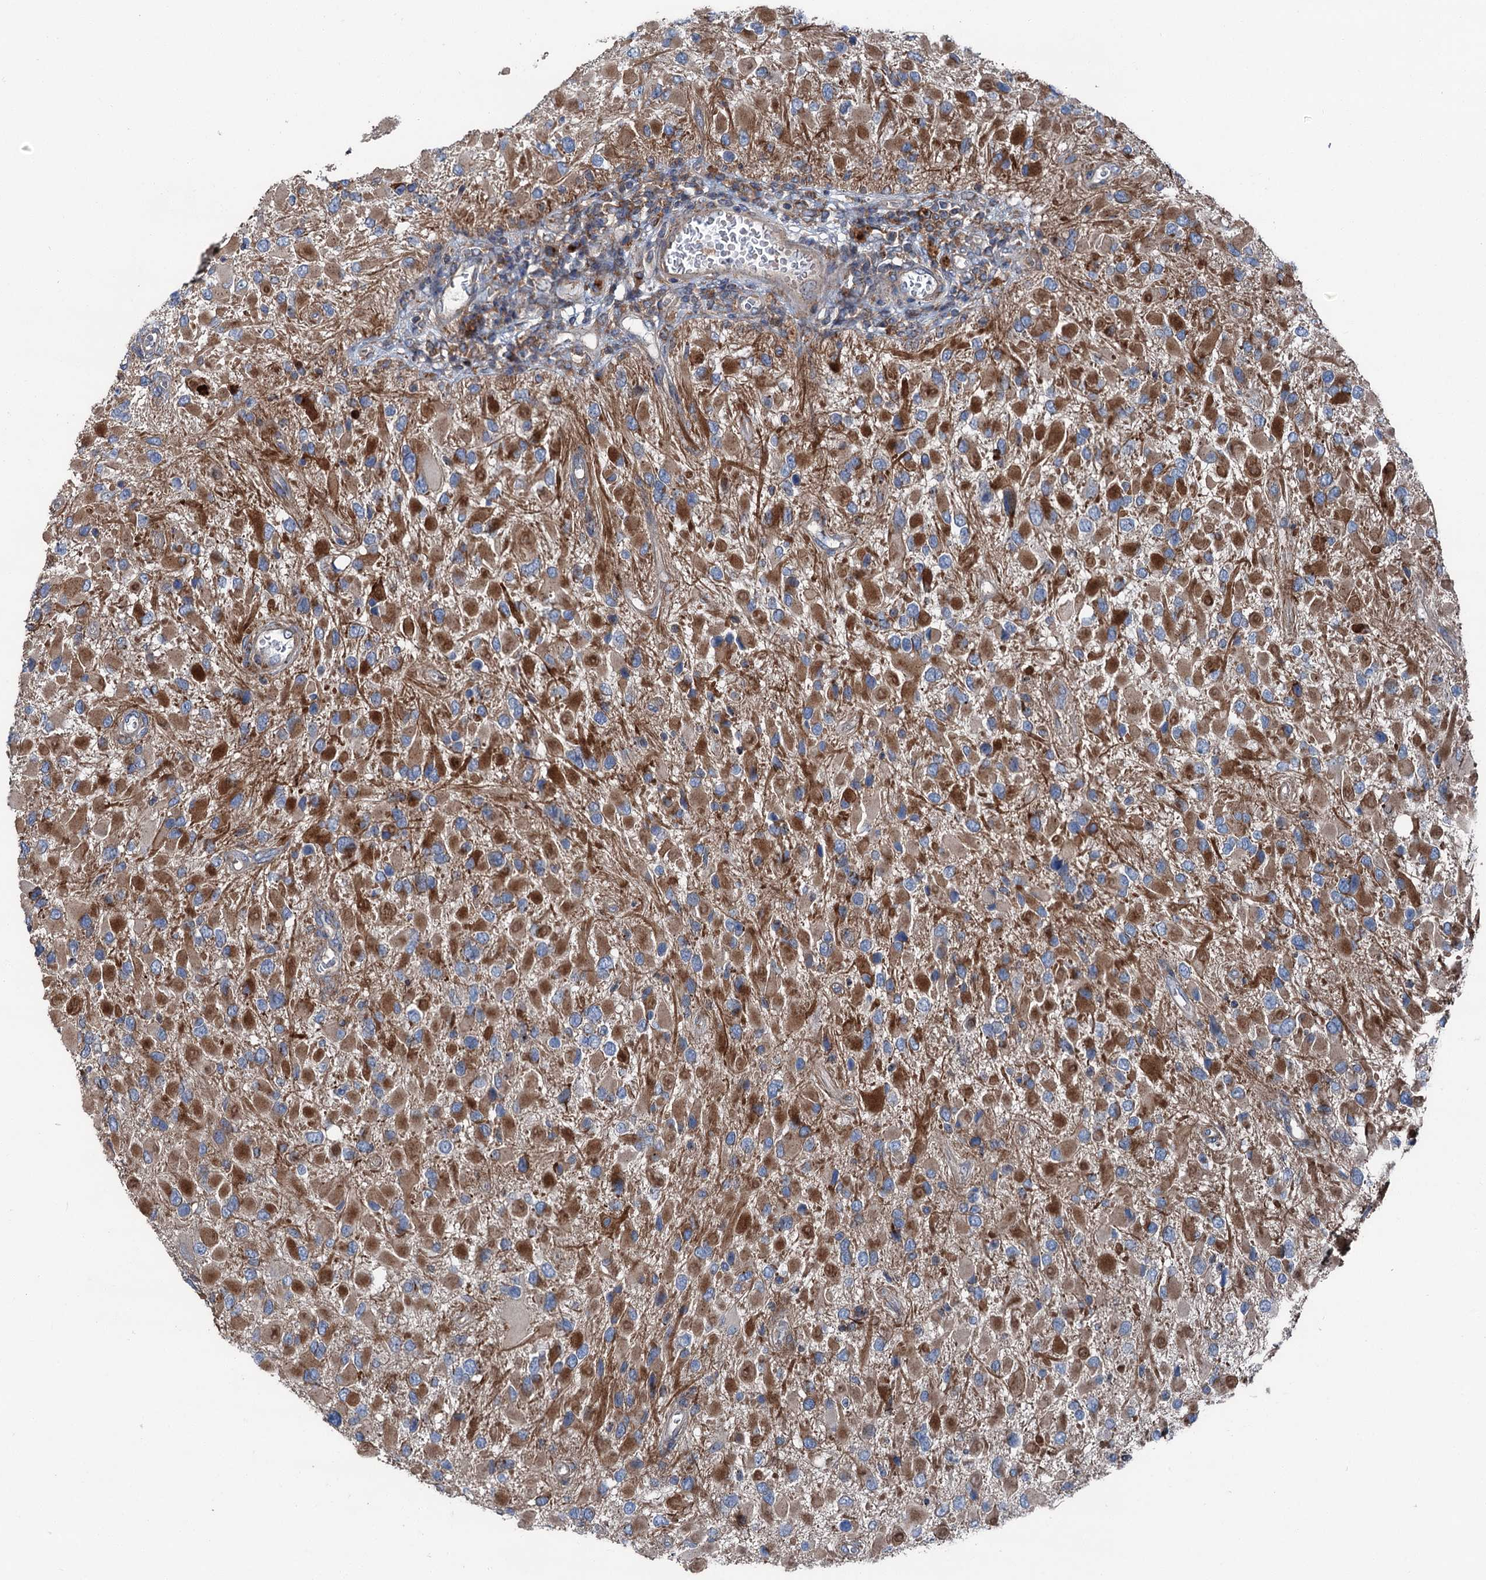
{"staining": {"intensity": "moderate", "quantity": "<25%", "location": "cytoplasmic/membranous"}, "tissue": "glioma", "cell_type": "Tumor cells", "image_type": "cancer", "snomed": [{"axis": "morphology", "description": "Glioma, malignant, High grade"}, {"axis": "topography", "description": "Brain"}], "caption": "A brown stain labels moderate cytoplasmic/membranous expression of a protein in human glioma tumor cells.", "gene": "RUFY1", "patient": {"sex": "male", "age": 53}}